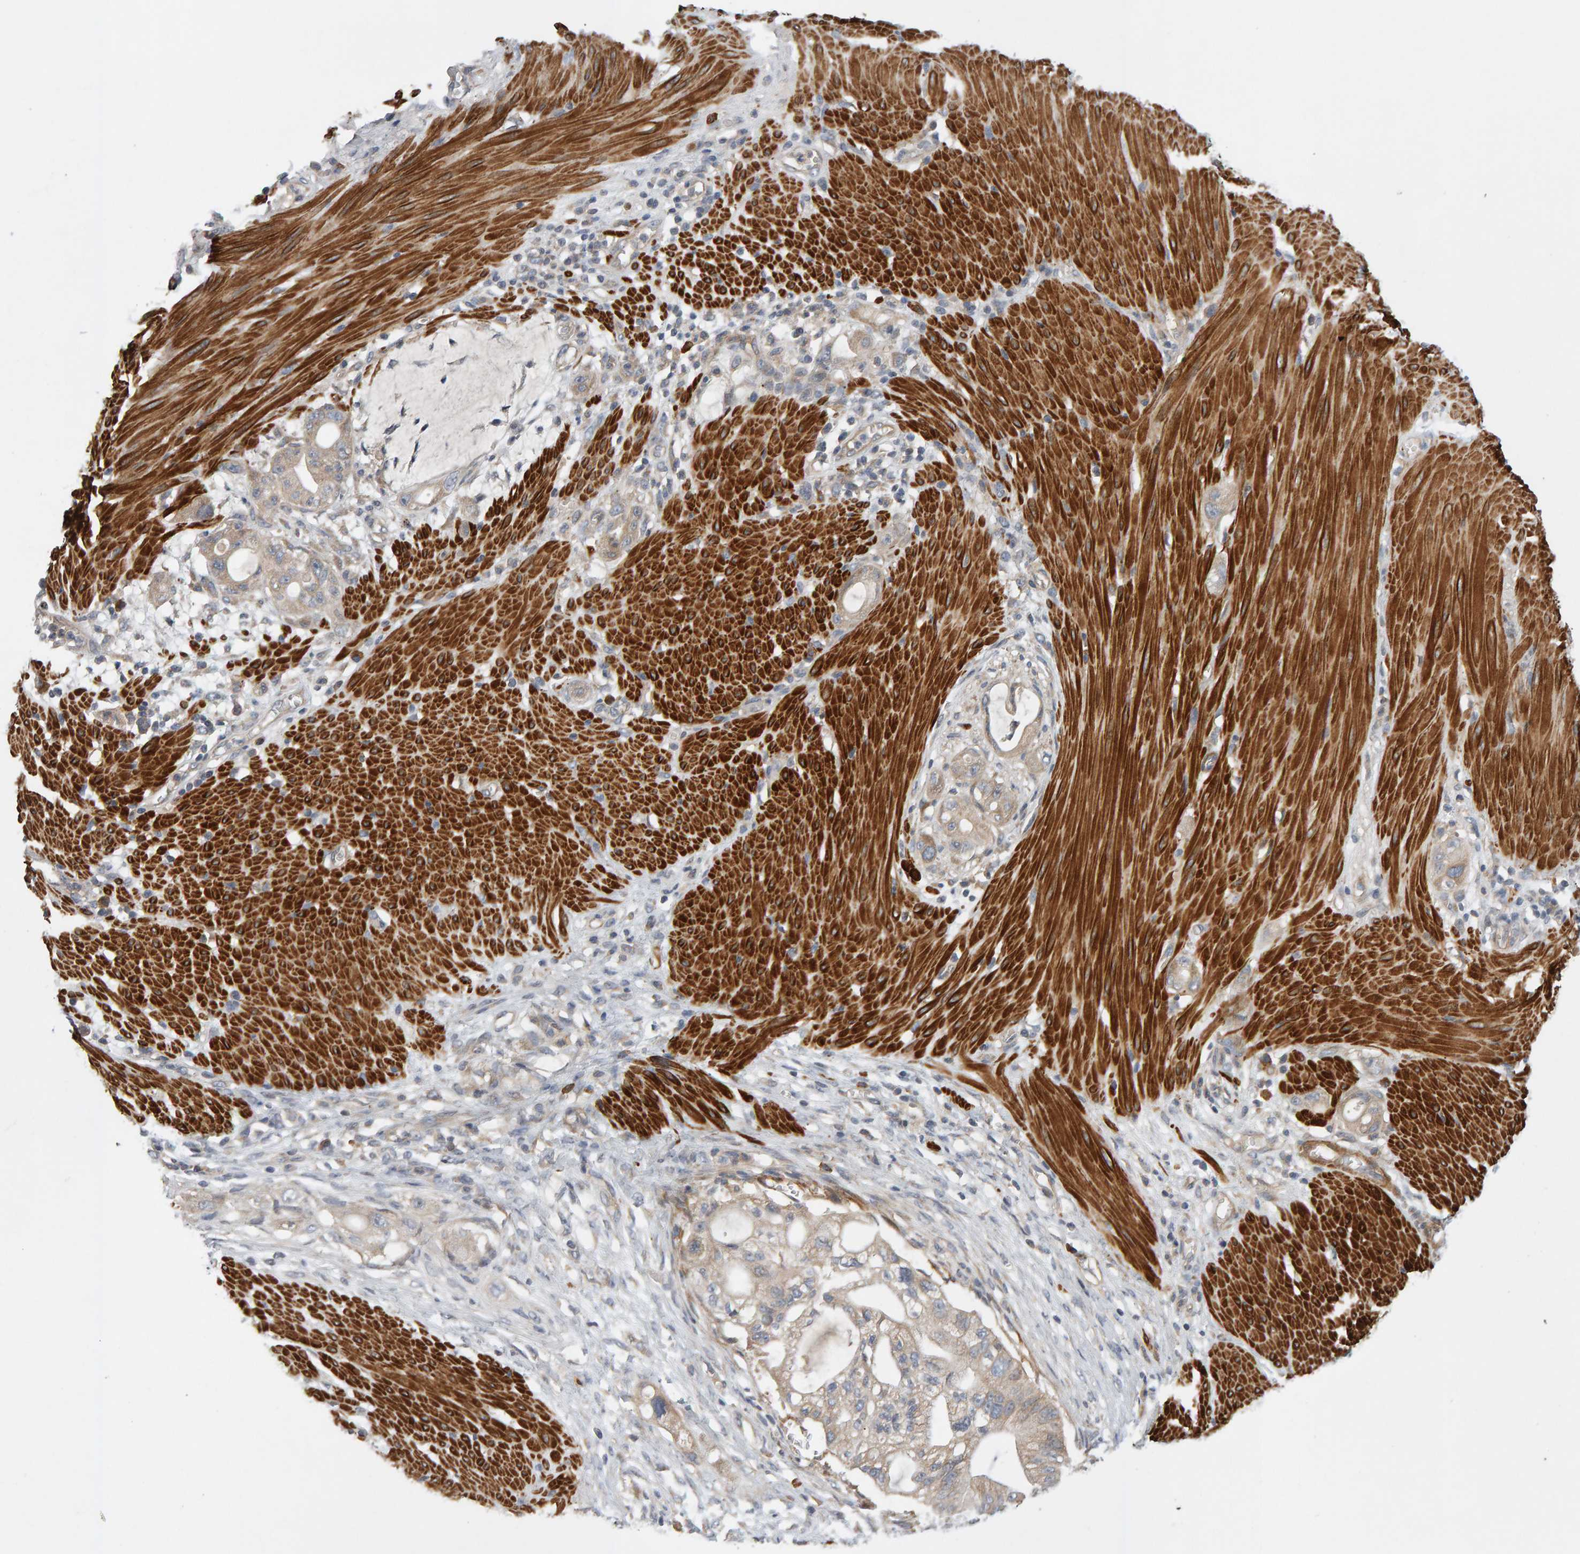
{"staining": {"intensity": "weak", "quantity": ">75%", "location": "cytoplasmic/membranous"}, "tissue": "stomach cancer", "cell_type": "Tumor cells", "image_type": "cancer", "snomed": [{"axis": "morphology", "description": "Adenocarcinoma, NOS"}, {"axis": "topography", "description": "Stomach"}, {"axis": "topography", "description": "Stomach, lower"}], "caption": "This histopathology image demonstrates IHC staining of human stomach cancer, with low weak cytoplasmic/membranous staining in approximately >75% of tumor cells.", "gene": "RNF19A", "patient": {"sex": "female", "age": 48}}